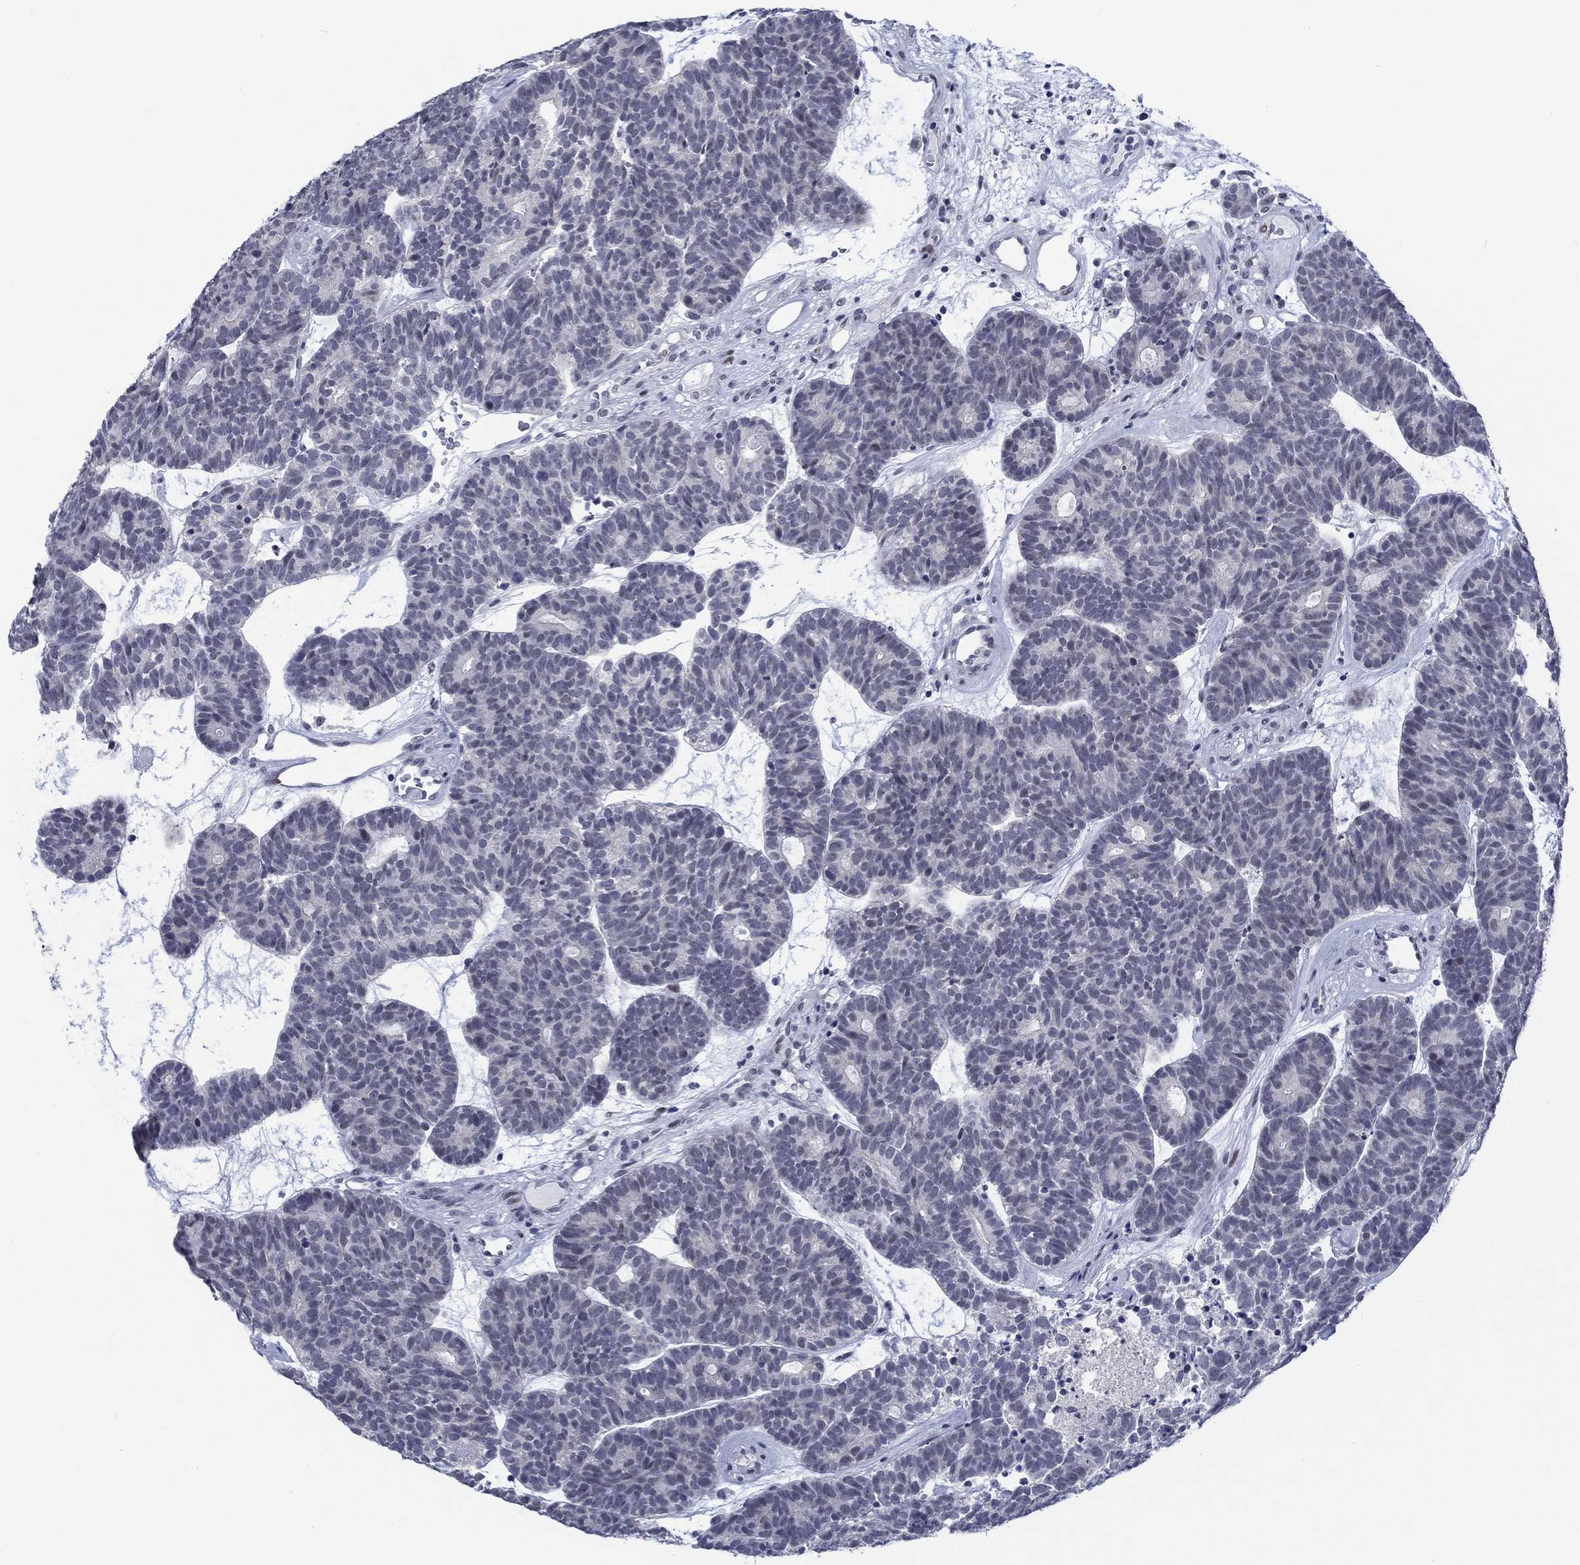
{"staining": {"intensity": "negative", "quantity": "none", "location": "none"}, "tissue": "head and neck cancer", "cell_type": "Tumor cells", "image_type": "cancer", "snomed": [{"axis": "morphology", "description": "Adenocarcinoma, NOS"}, {"axis": "topography", "description": "Head-Neck"}], "caption": "High magnification brightfield microscopy of head and neck adenocarcinoma stained with DAB (3,3'-diaminobenzidine) (brown) and counterstained with hematoxylin (blue): tumor cells show no significant expression. (Brightfield microscopy of DAB IHC at high magnification).", "gene": "NEU3", "patient": {"sex": "female", "age": 81}}